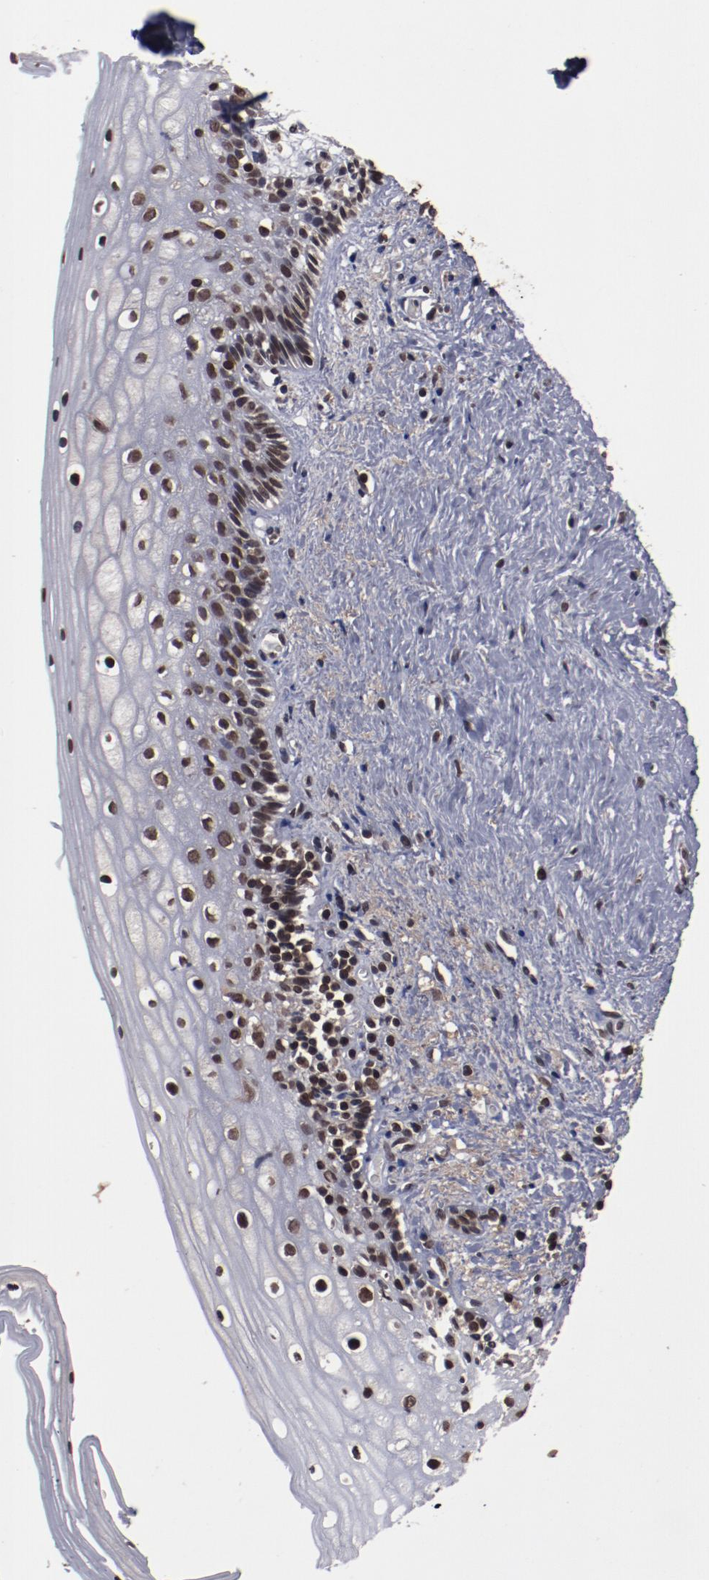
{"staining": {"intensity": "moderate", "quantity": ">75%", "location": "nuclear"}, "tissue": "vagina", "cell_type": "Squamous epithelial cells", "image_type": "normal", "snomed": [{"axis": "morphology", "description": "Normal tissue, NOS"}, {"axis": "topography", "description": "Vagina"}], "caption": "Protein expression analysis of unremarkable human vagina reveals moderate nuclear positivity in approximately >75% of squamous epithelial cells. (DAB (3,3'-diaminobenzidine) IHC with brightfield microscopy, high magnification).", "gene": "AKT1", "patient": {"sex": "female", "age": 46}}